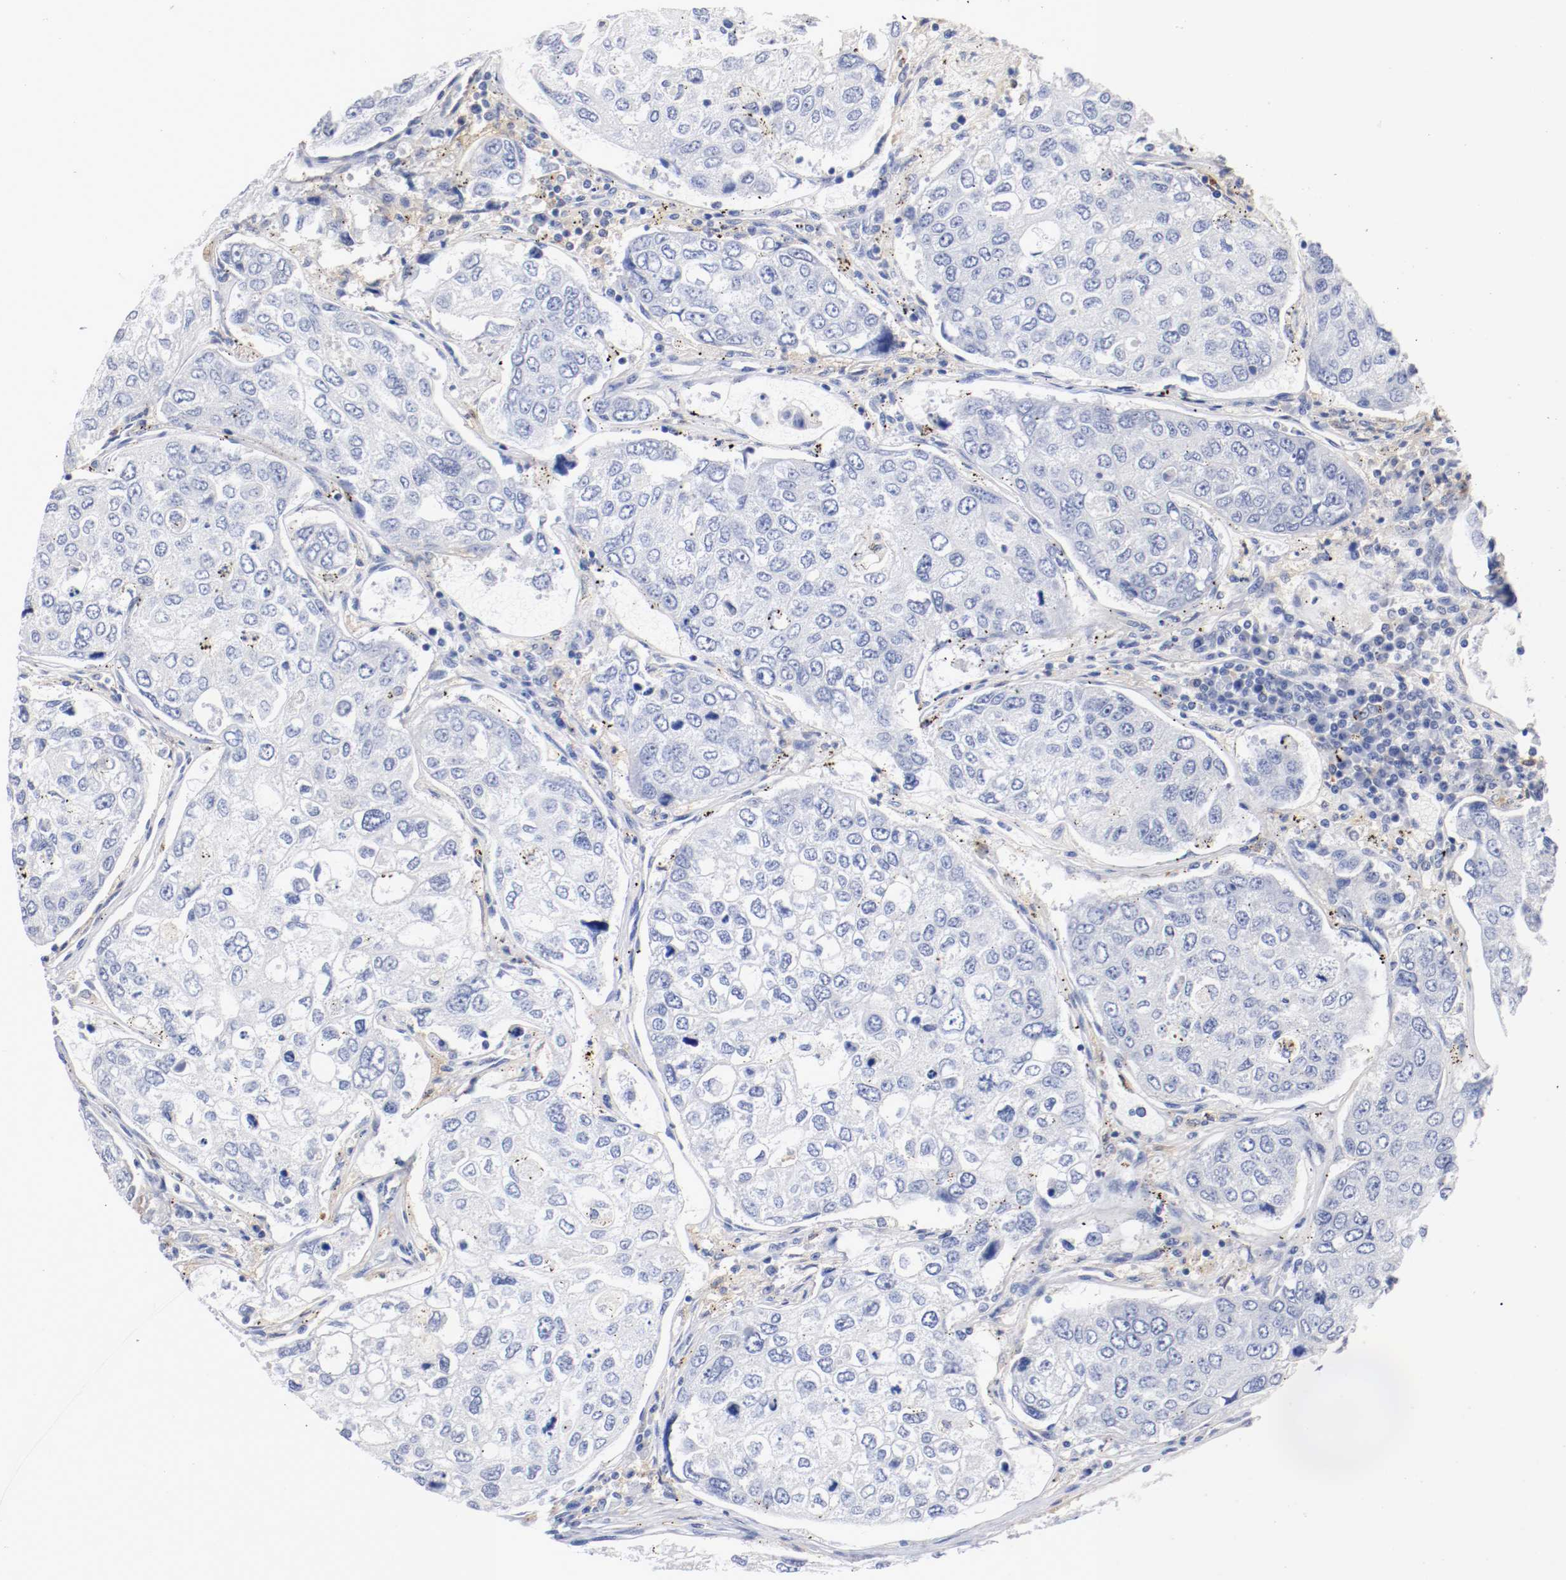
{"staining": {"intensity": "negative", "quantity": "none", "location": "none"}, "tissue": "urothelial cancer", "cell_type": "Tumor cells", "image_type": "cancer", "snomed": [{"axis": "morphology", "description": "Urothelial carcinoma, High grade"}, {"axis": "topography", "description": "Lymph node"}, {"axis": "topography", "description": "Urinary bladder"}], "caption": "Urothelial cancer stained for a protein using immunohistochemistry shows no staining tumor cells.", "gene": "FGFBP1", "patient": {"sex": "male", "age": 51}}